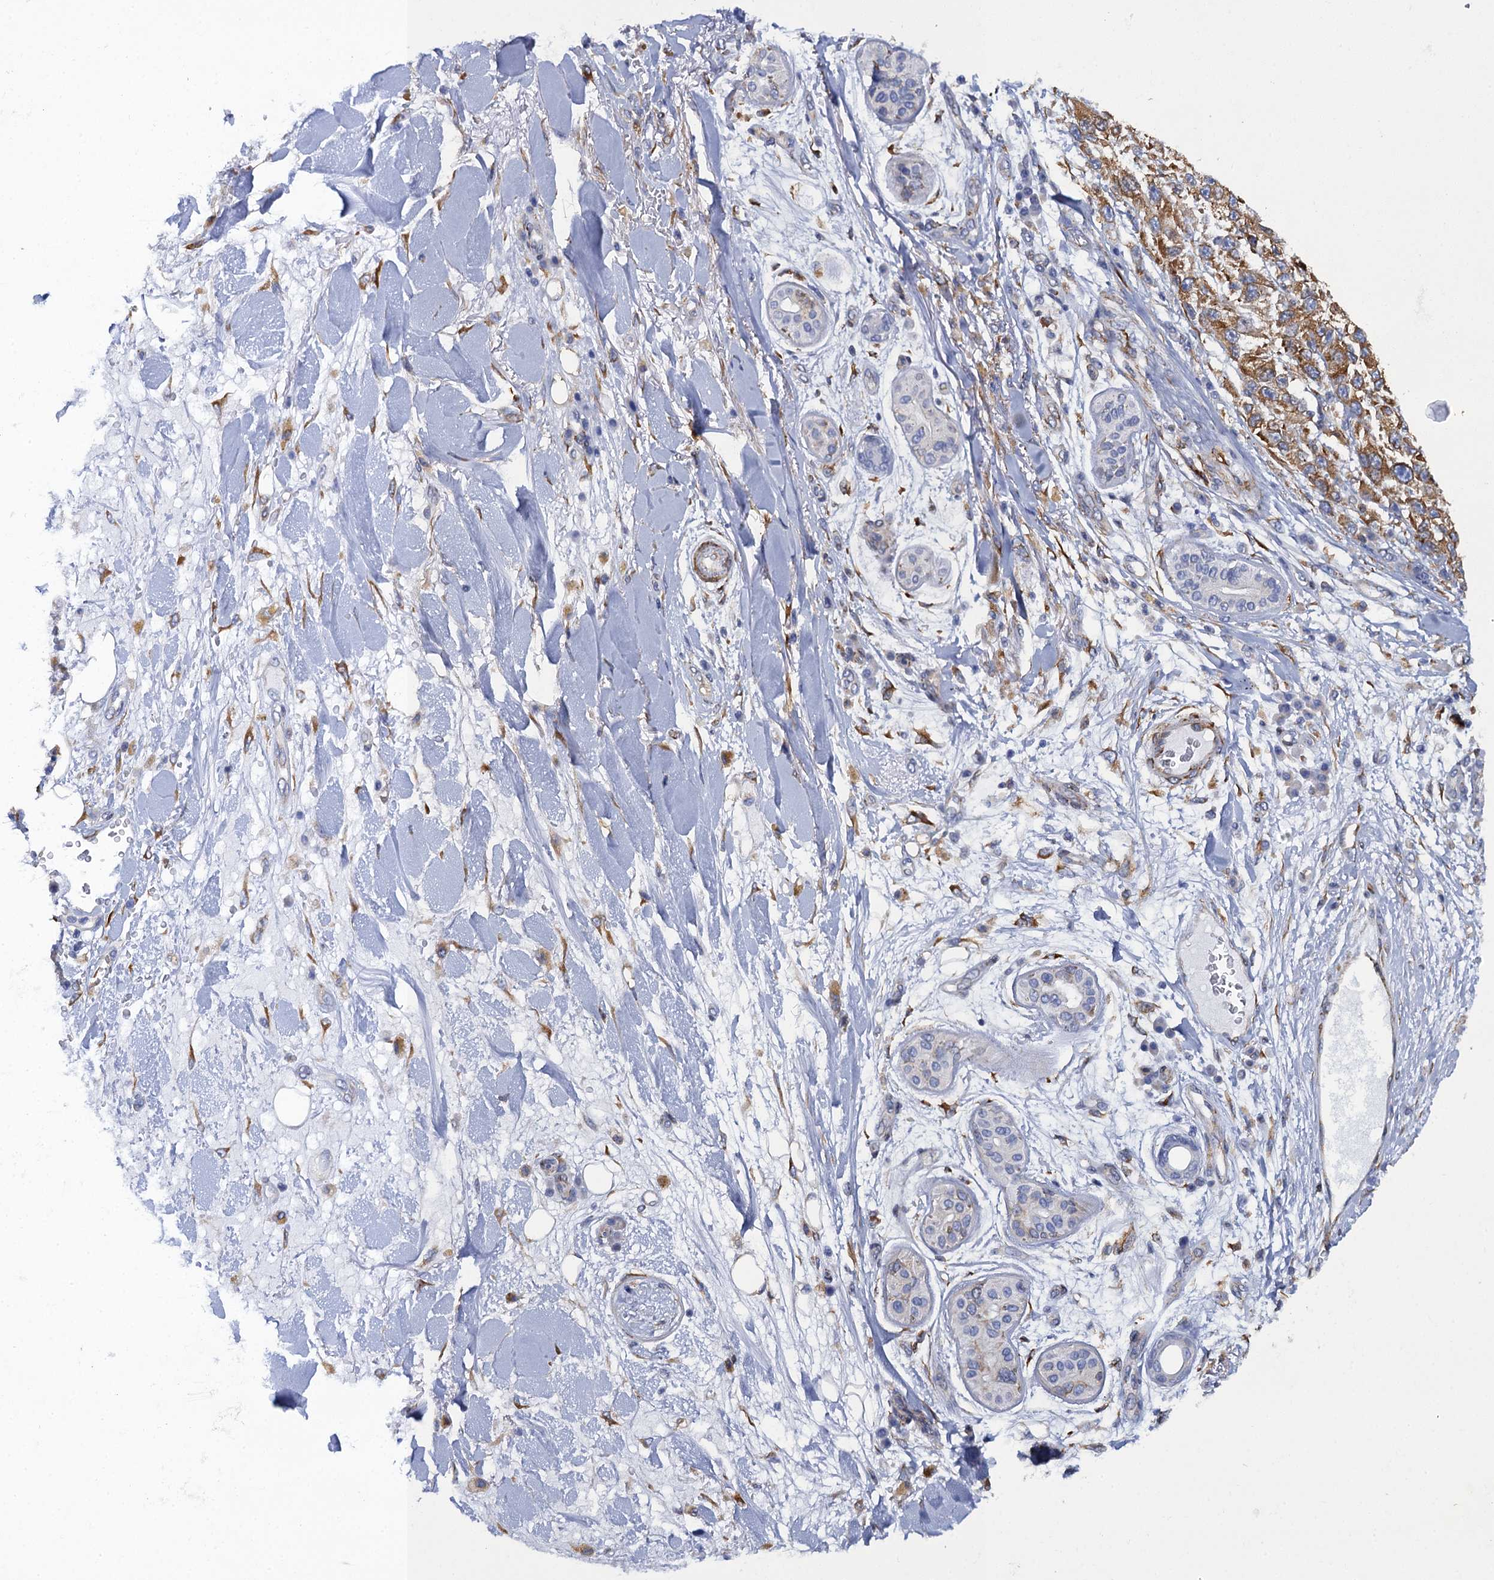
{"staining": {"intensity": "moderate", "quantity": ">75%", "location": "cytoplasmic/membranous"}, "tissue": "melanoma", "cell_type": "Tumor cells", "image_type": "cancer", "snomed": [{"axis": "morphology", "description": "Normal tissue, NOS"}, {"axis": "morphology", "description": "Malignant melanoma, NOS"}, {"axis": "topography", "description": "Skin"}], "caption": "A high-resolution image shows immunohistochemistry (IHC) staining of melanoma, which demonstrates moderate cytoplasmic/membranous staining in about >75% of tumor cells. (DAB IHC, brown staining for protein, blue staining for nuclei).", "gene": "POGLUT3", "patient": {"sex": "female", "age": 96}}